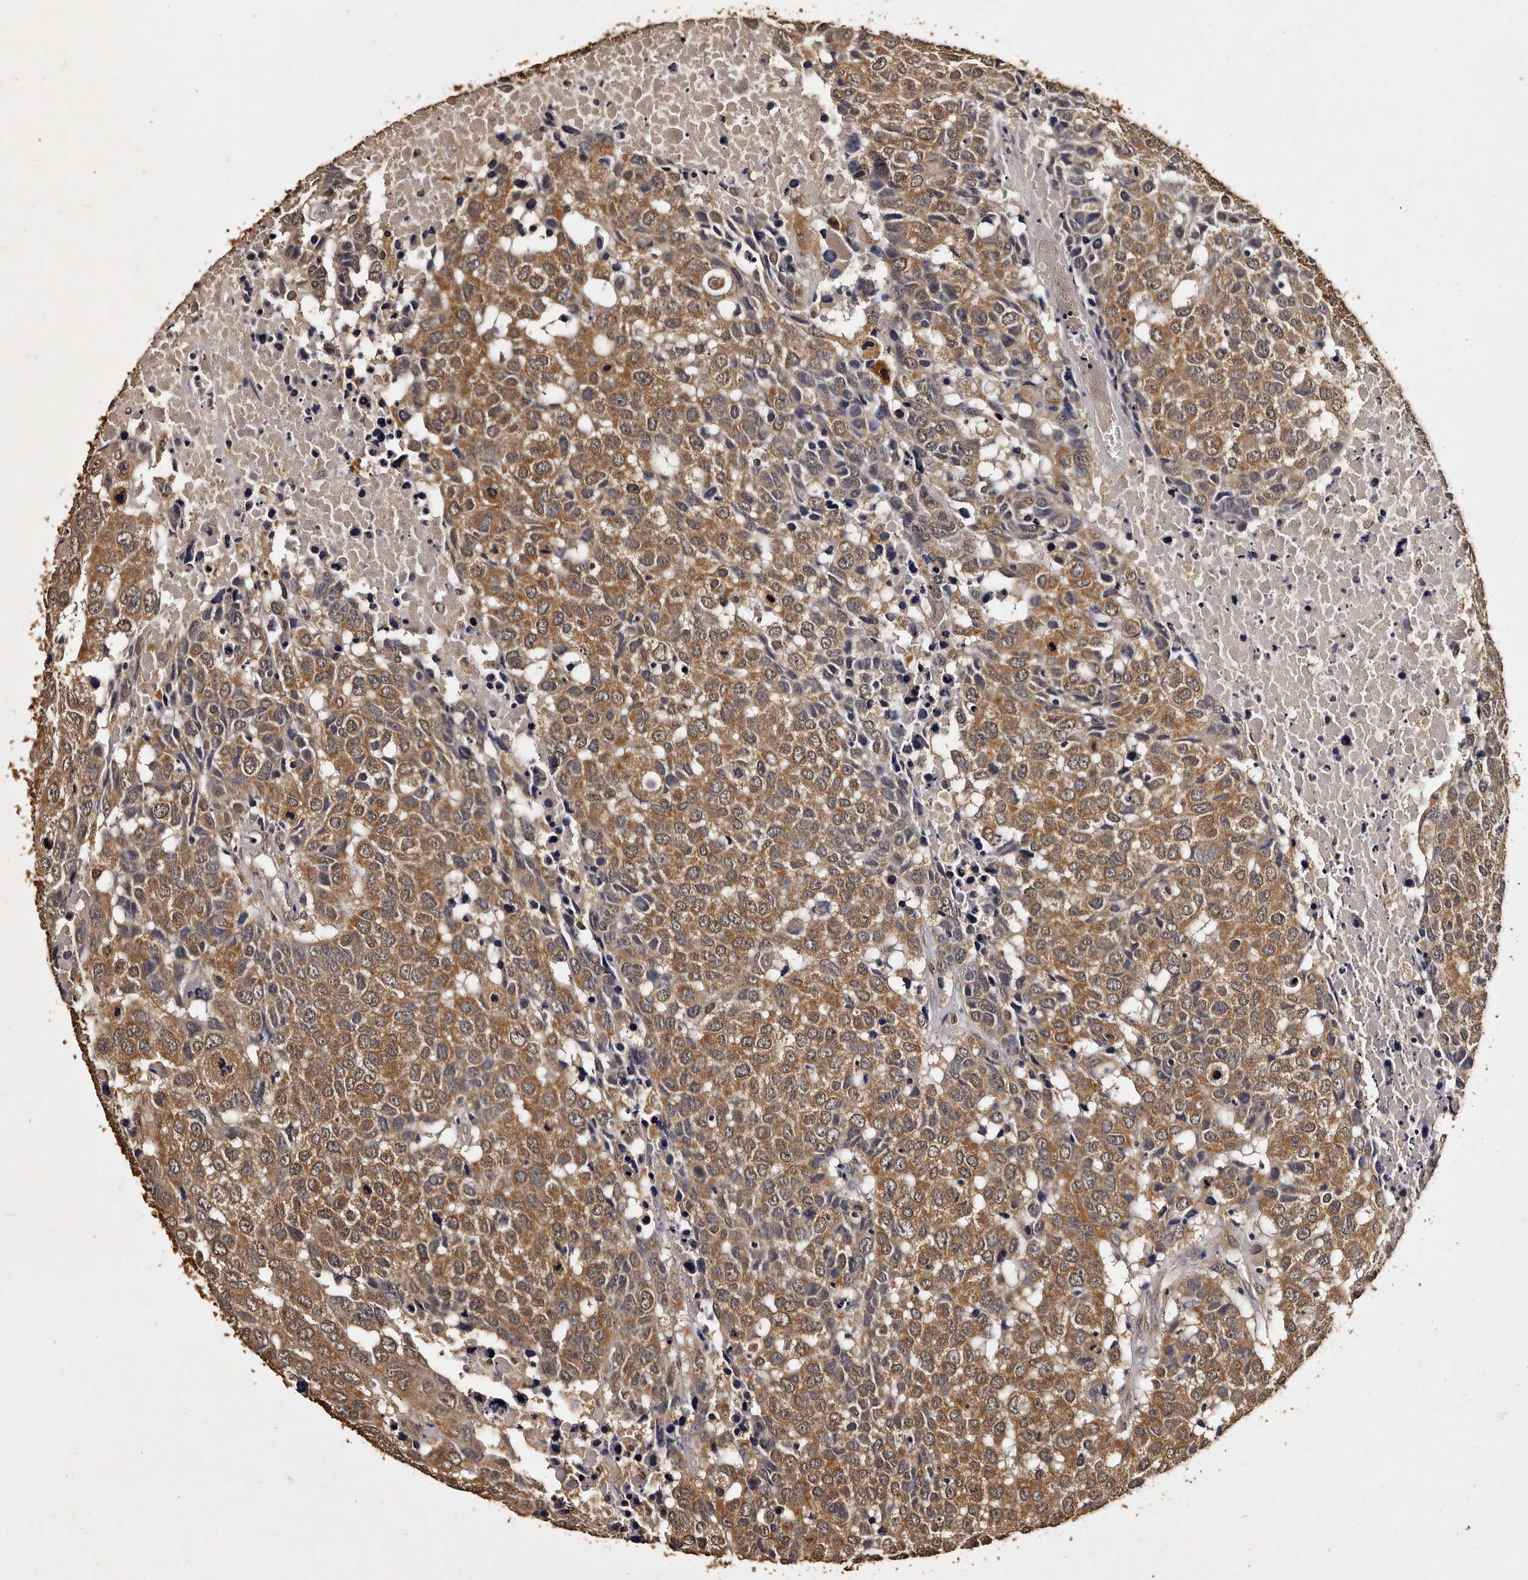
{"staining": {"intensity": "moderate", "quantity": ">75%", "location": "cytoplasmic/membranous"}, "tissue": "head and neck cancer", "cell_type": "Tumor cells", "image_type": "cancer", "snomed": [{"axis": "morphology", "description": "Squamous cell carcinoma, NOS"}, {"axis": "topography", "description": "Head-Neck"}], "caption": "Head and neck cancer (squamous cell carcinoma) tissue reveals moderate cytoplasmic/membranous staining in approximately >75% of tumor cells, visualized by immunohistochemistry. (DAB (3,3'-diaminobenzidine) IHC, brown staining for protein, blue staining for nuclei).", "gene": "PARS2", "patient": {"sex": "male", "age": 66}}